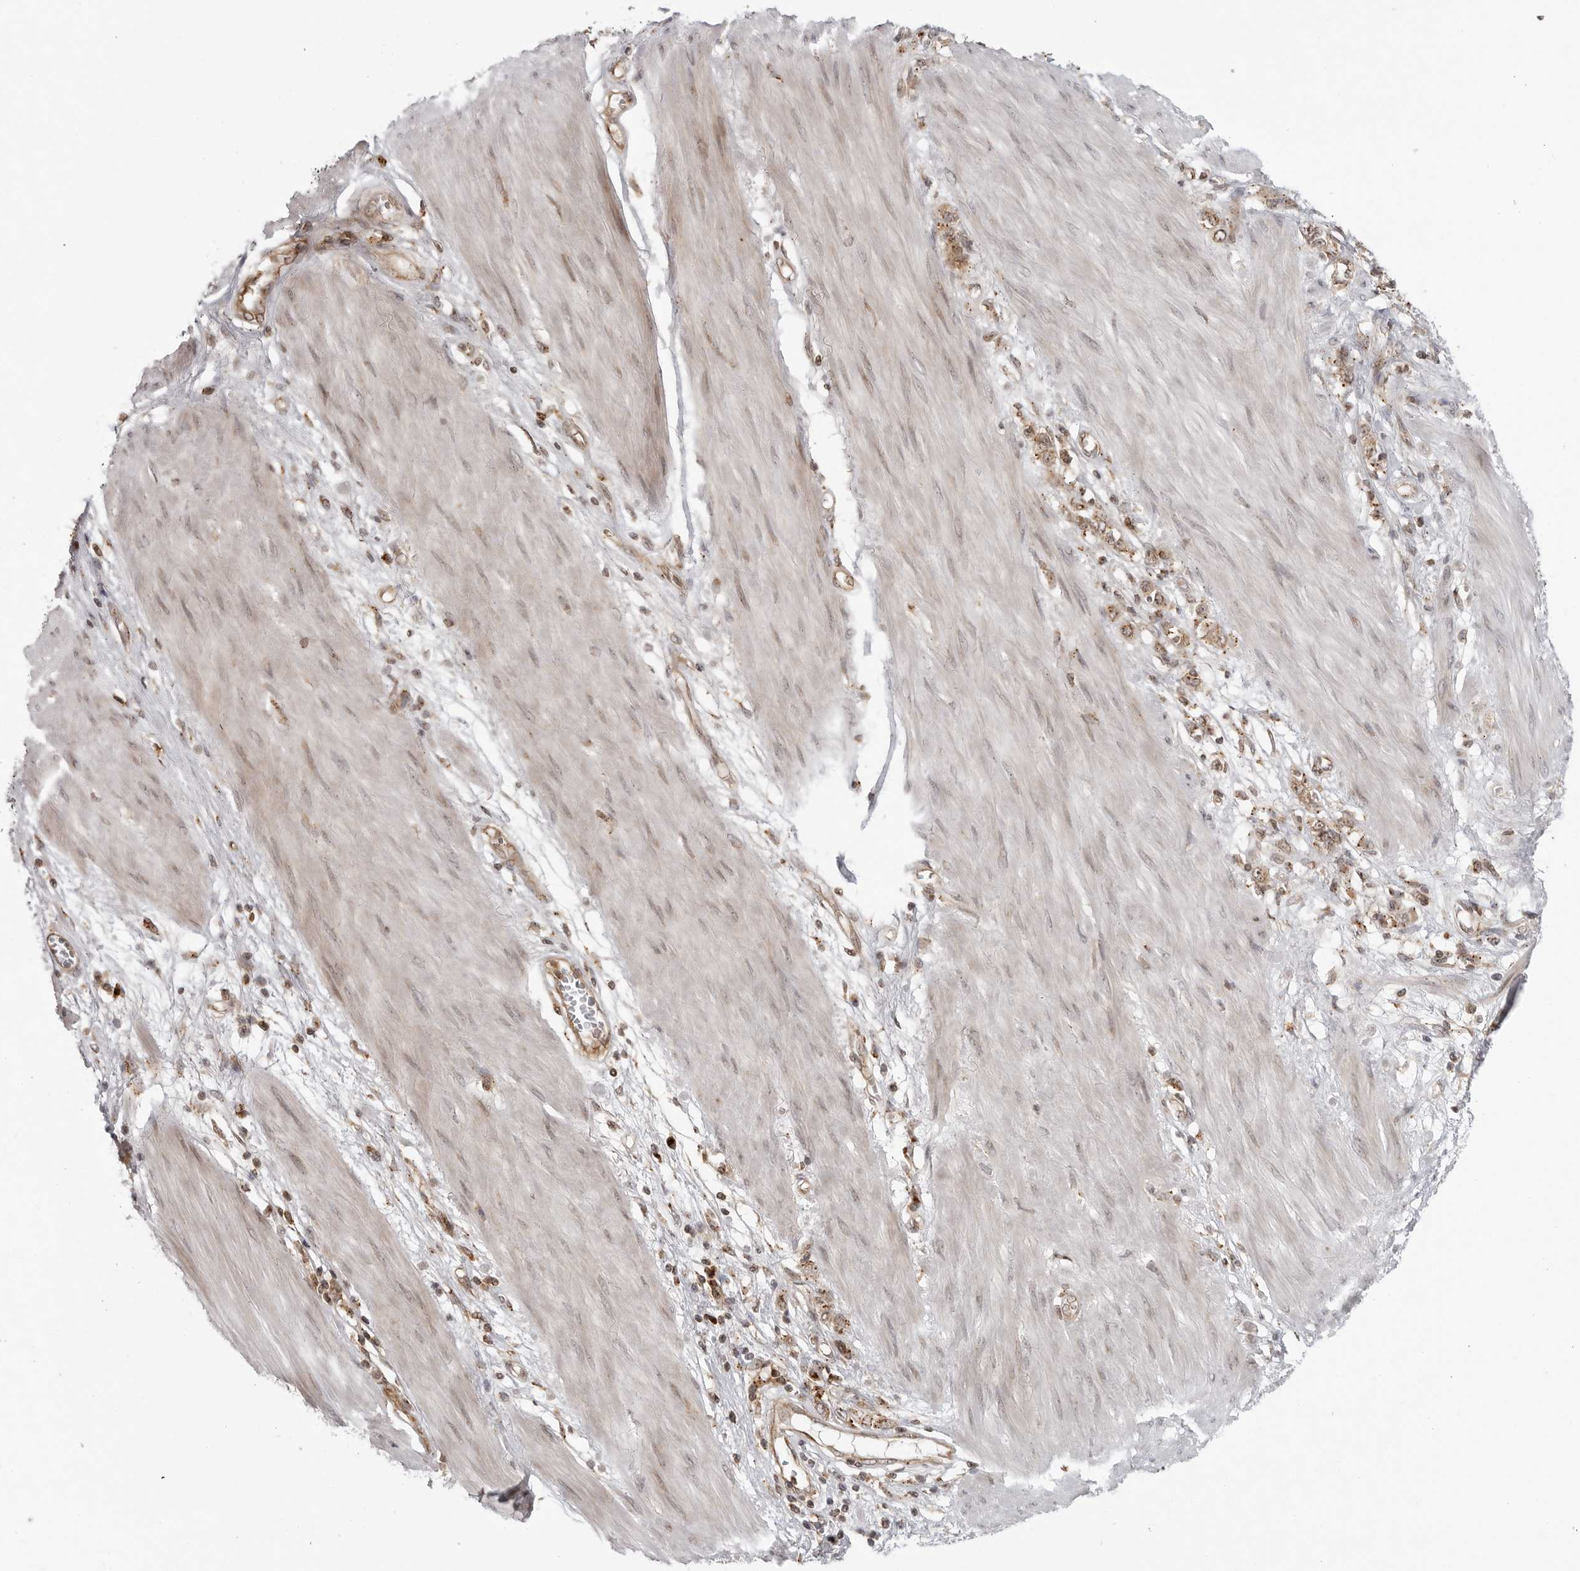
{"staining": {"intensity": "moderate", "quantity": ">75%", "location": "cytoplasmic/membranous"}, "tissue": "stomach cancer", "cell_type": "Tumor cells", "image_type": "cancer", "snomed": [{"axis": "morphology", "description": "Adenocarcinoma, NOS"}, {"axis": "topography", "description": "Stomach"}], "caption": "Brown immunohistochemical staining in human stomach adenocarcinoma exhibits moderate cytoplasmic/membranous expression in approximately >75% of tumor cells.", "gene": "COPA", "patient": {"sex": "female", "age": 76}}